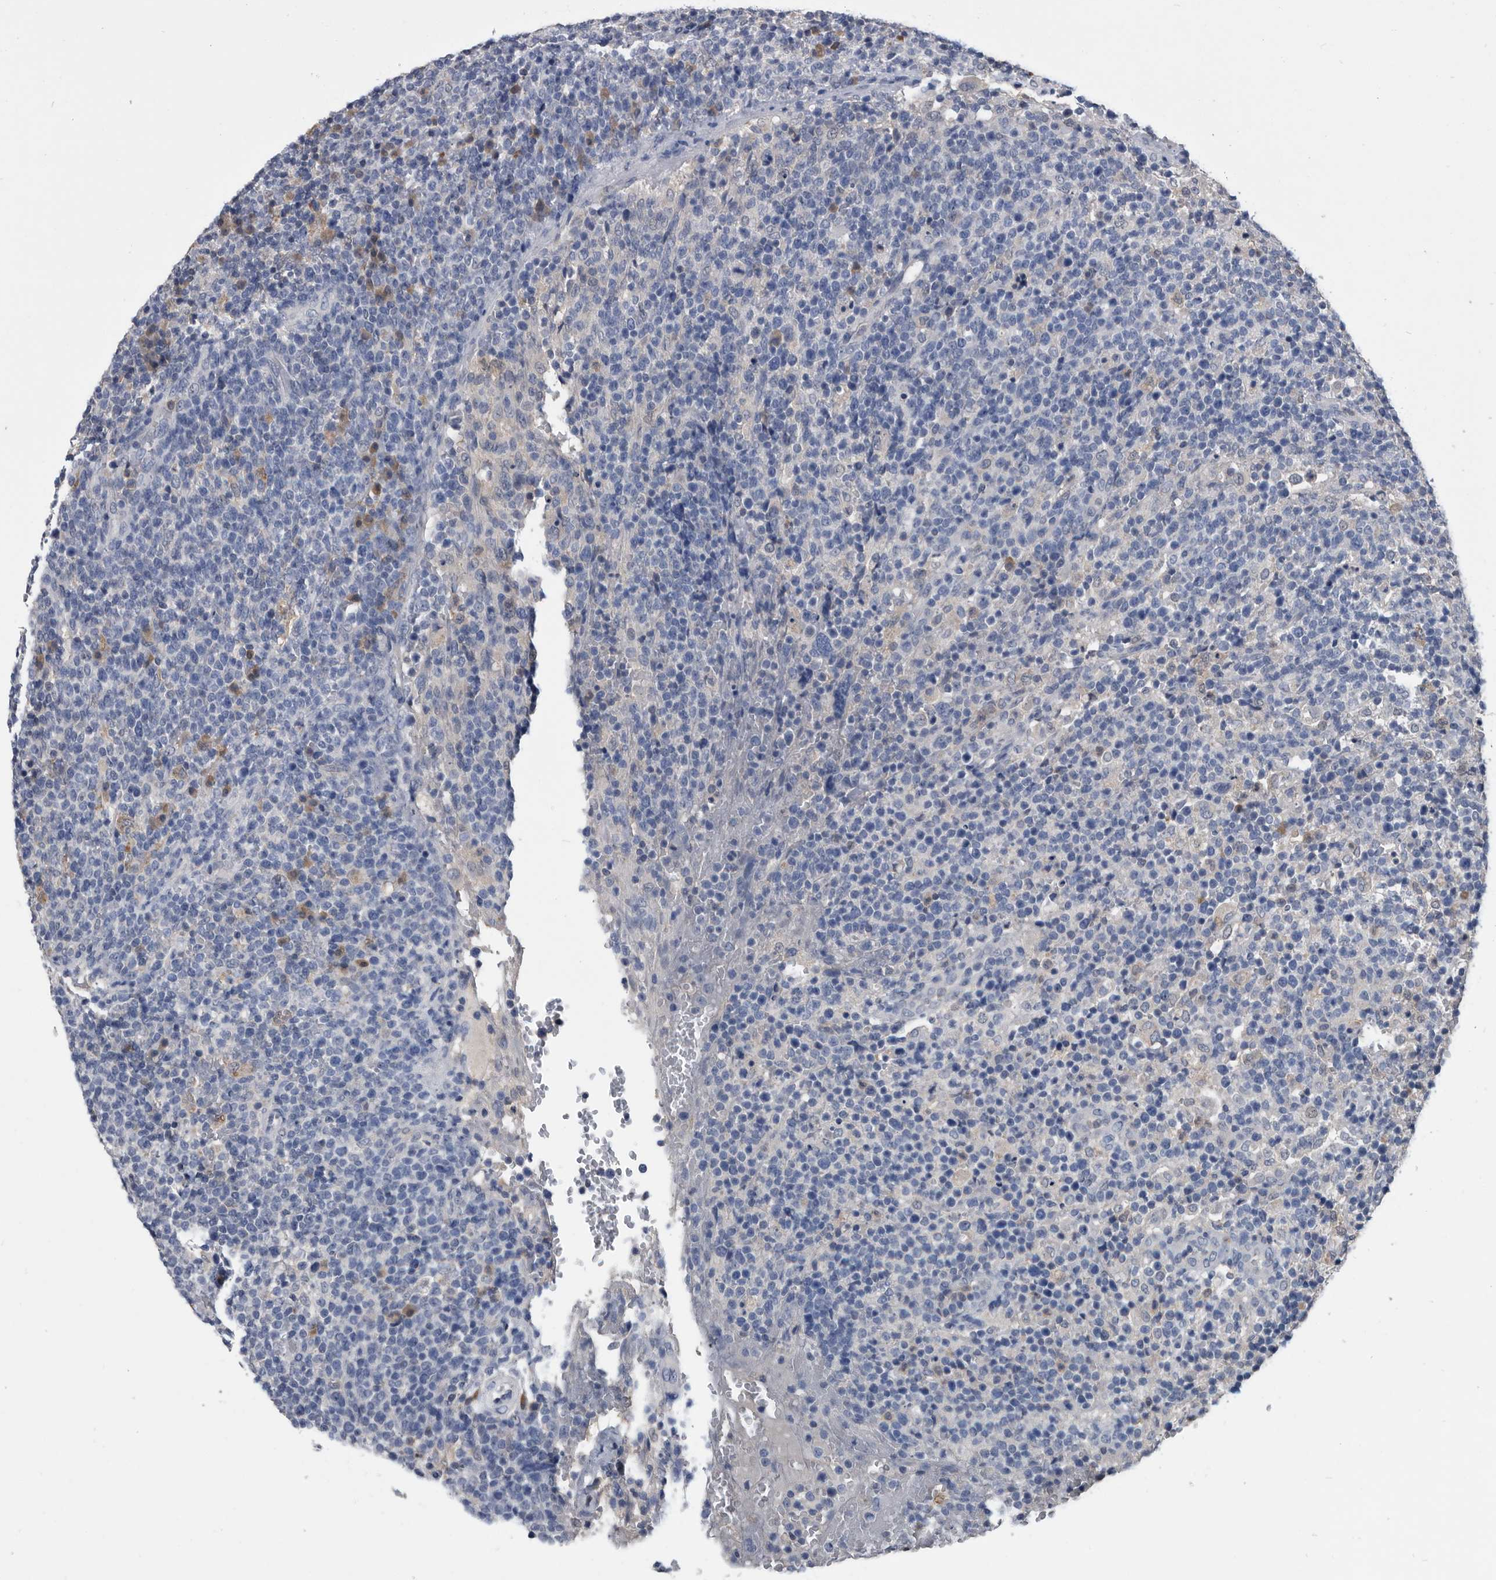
{"staining": {"intensity": "negative", "quantity": "none", "location": "none"}, "tissue": "lymphoma", "cell_type": "Tumor cells", "image_type": "cancer", "snomed": [{"axis": "morphology", "description": "Malignant lymphoma, non-Hodgkin's type, High grade"}, {"axis": "topography", "description": "Lymph node"}], "caption": "Immunohistochemistry of lymphoma reveals no positivity in tumor cells.", "gene": "PDXK", "patient": {"sex": "male", "age": 61}}